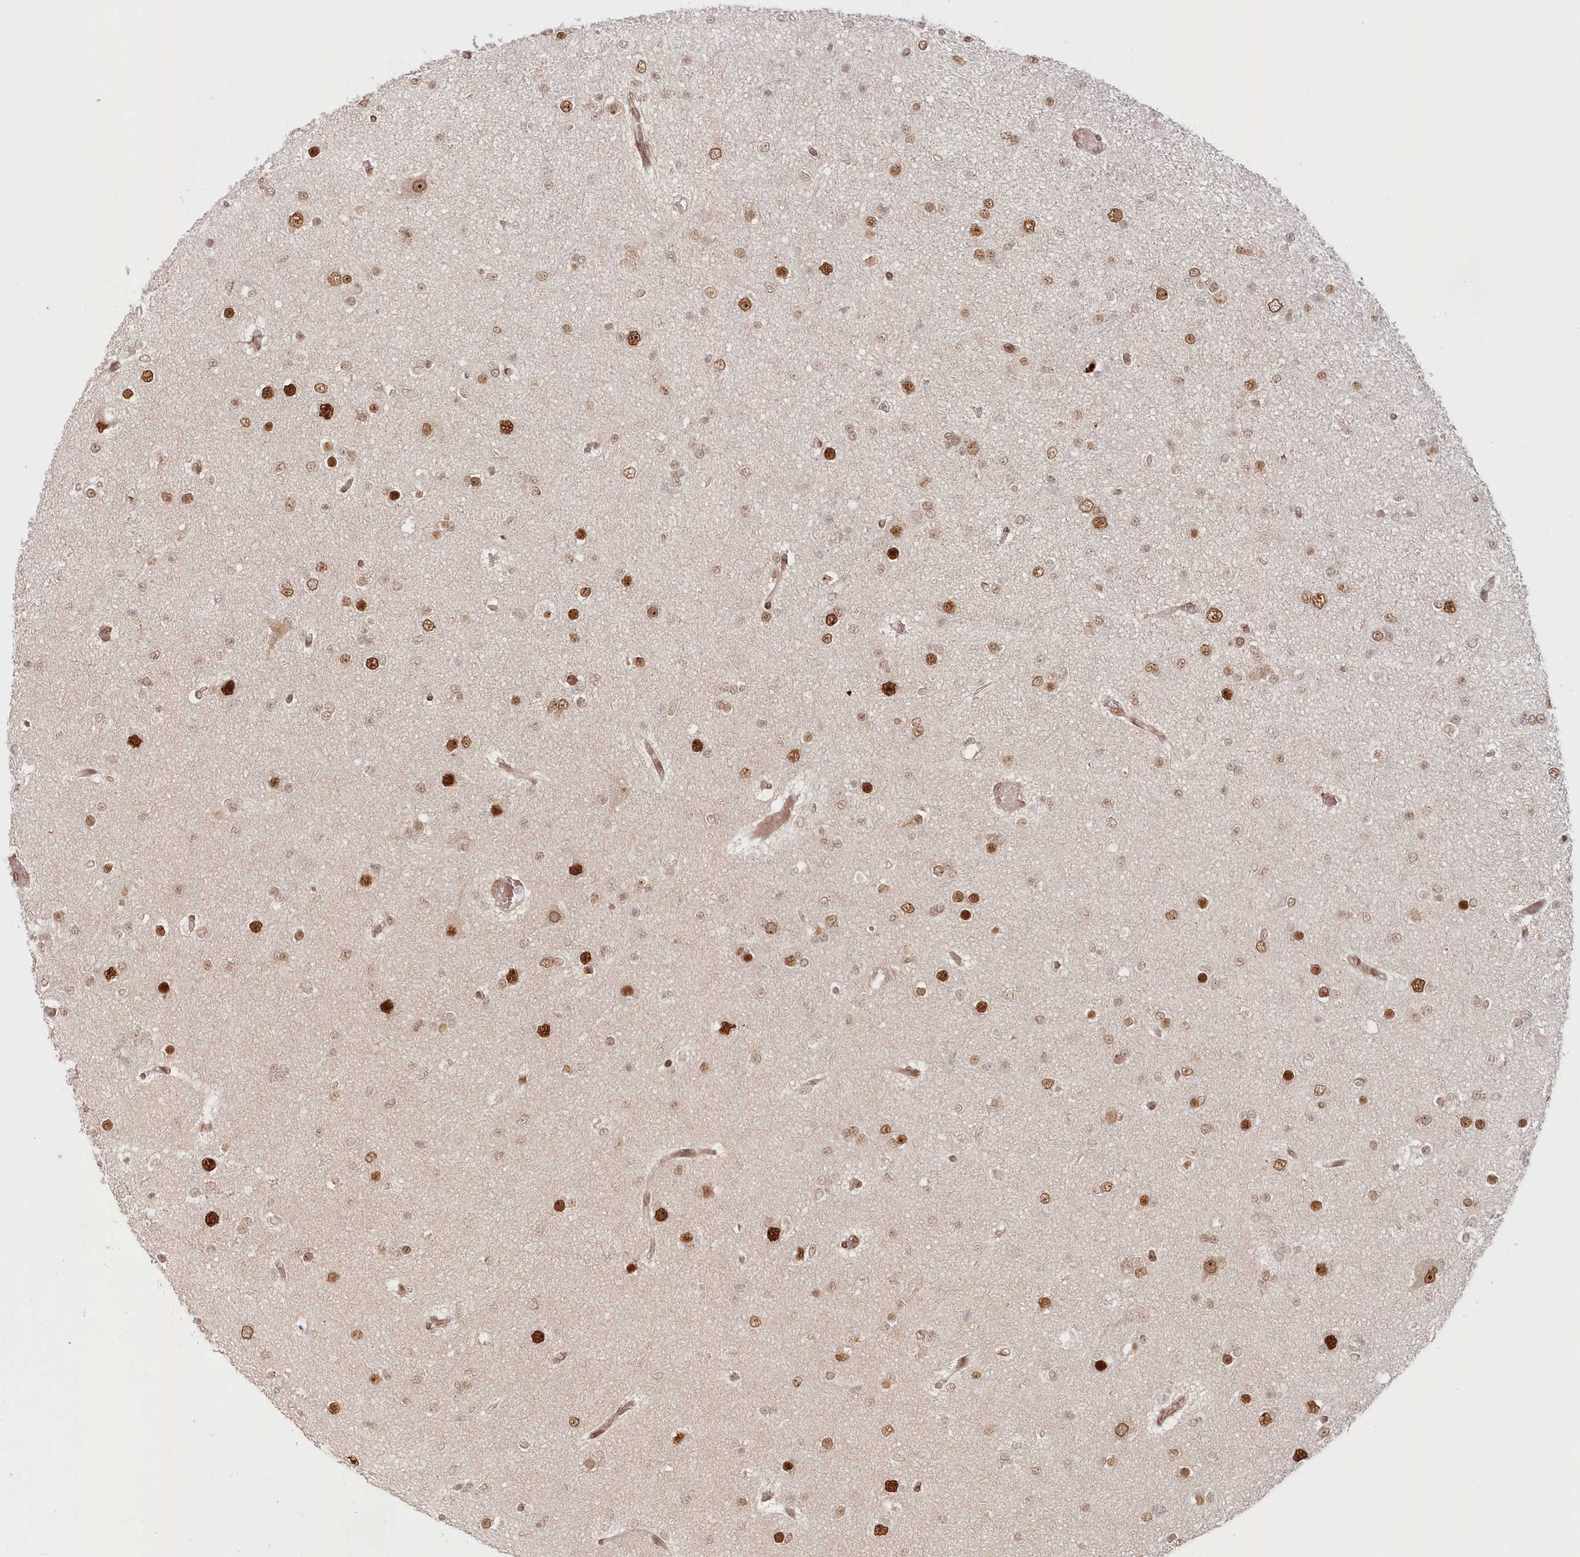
{"staining": {"intensity": "moderate", "quantity": ">75%", "location": "nuclear"}, "tissue": "glioma", "cell_type": "Tumor cells", "image_type": "cancer", "snomed": [{"axis": "morphology", "description": "Glioma, malignant, Low grade"}, {"axis": "topography", "description": "Brain"}], "caption": "Moderate nuclear staining is seen in about >75% of tumor cells in glioma.", "gene": "TOGARAM2", "patient": {"sex": "female", "age": 22}}